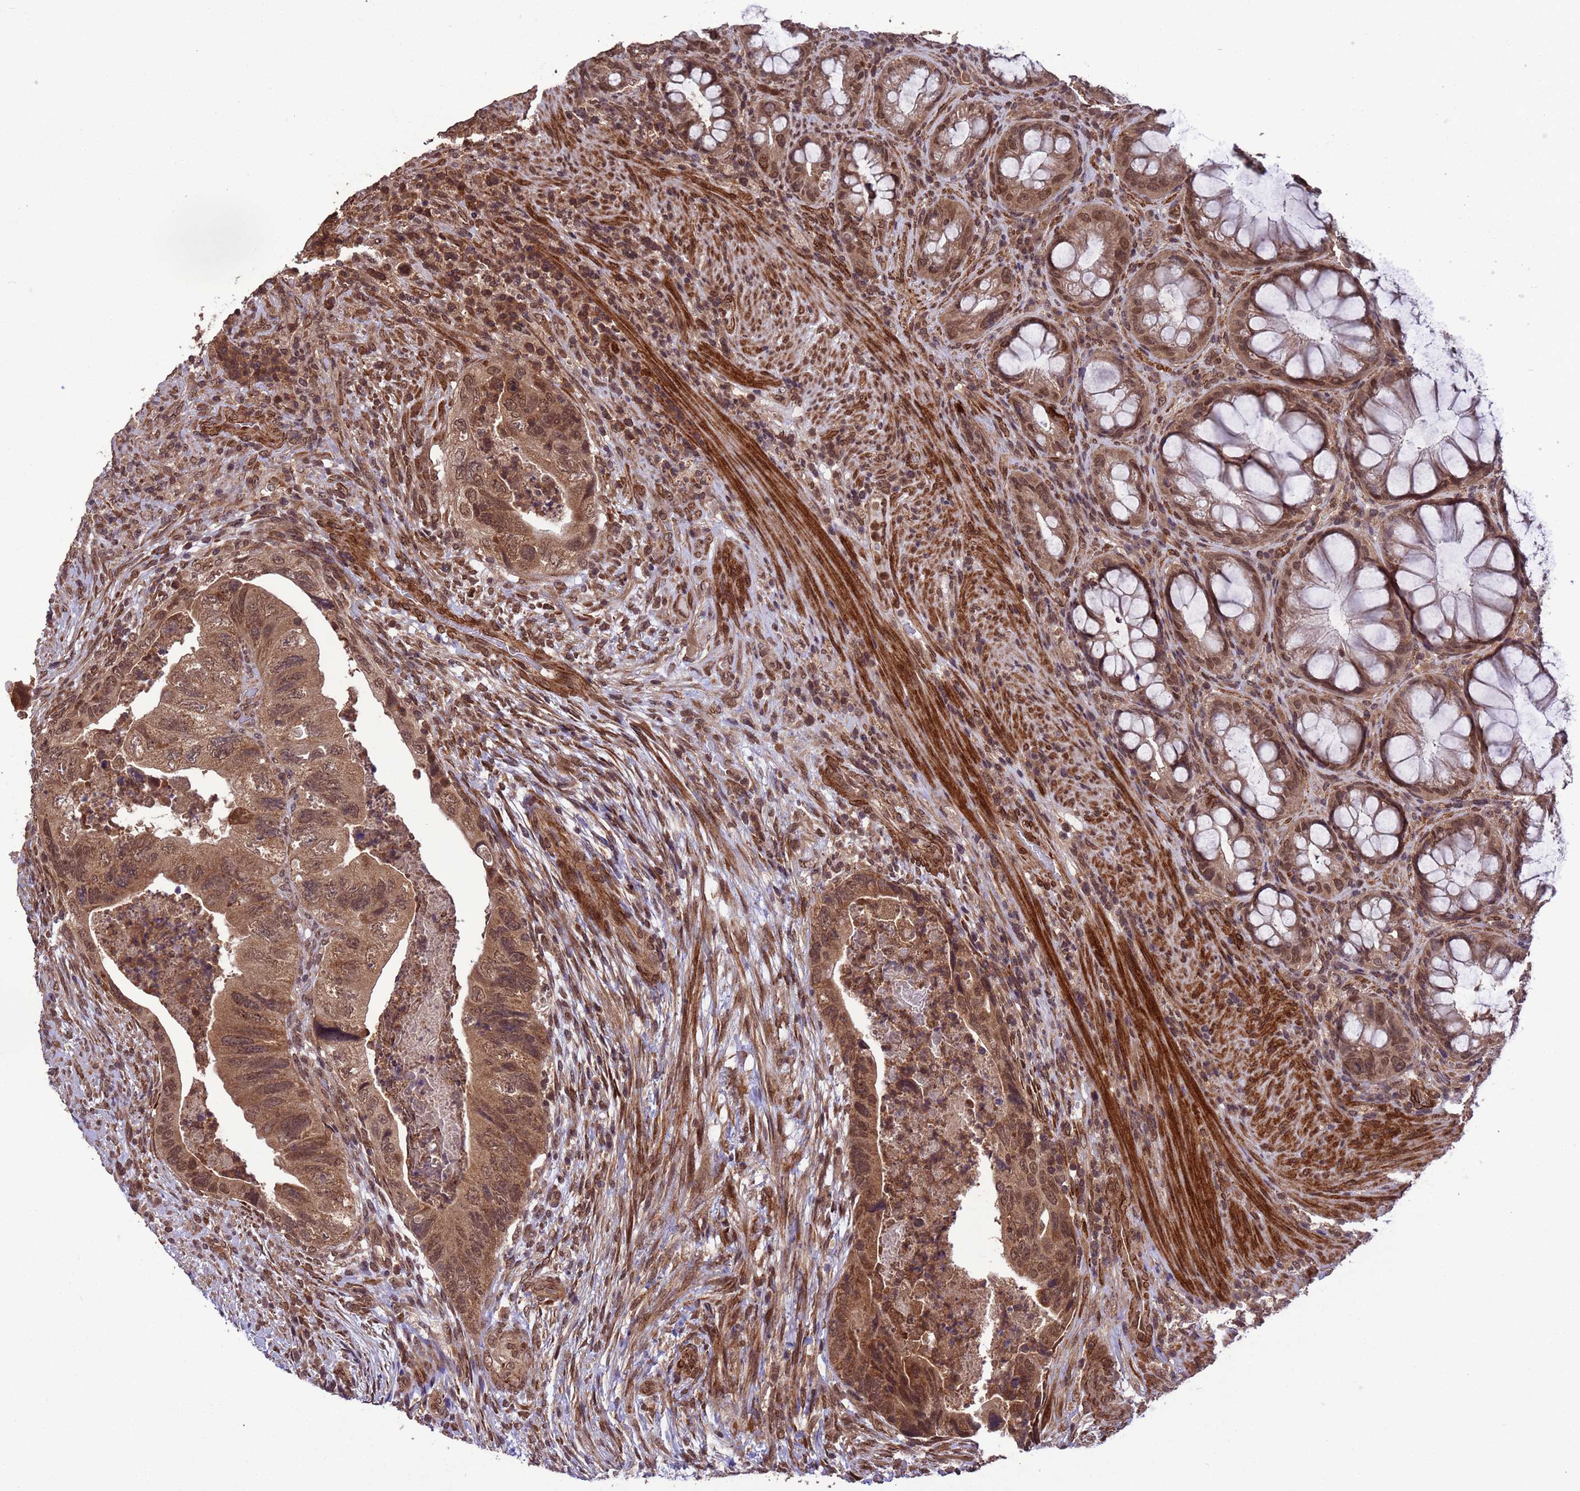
{"staining": {"intensity": "moderate", "quantity": ">75%", "location": "cytoplasmic/membranous,nuclear"}, "tissue": "colorectal cancer", "cell_type": "Tumor cells", "image_type": "cancer", "snomed": [{"axis": "morphology", "description": "Adenocarcinoma, NOS"}, {"axis": "topography", "description": "Rectum"}], "caption": "Approximately >75% of tumor cells in adenocarcinoma (colorectal) show moderate cytoplasmic/membranous and nuclear protein positivity as visualized by brown immunohistochemical staining.", "gene": "VSTM4", "patient": {"sex": "male", "age": 63}}